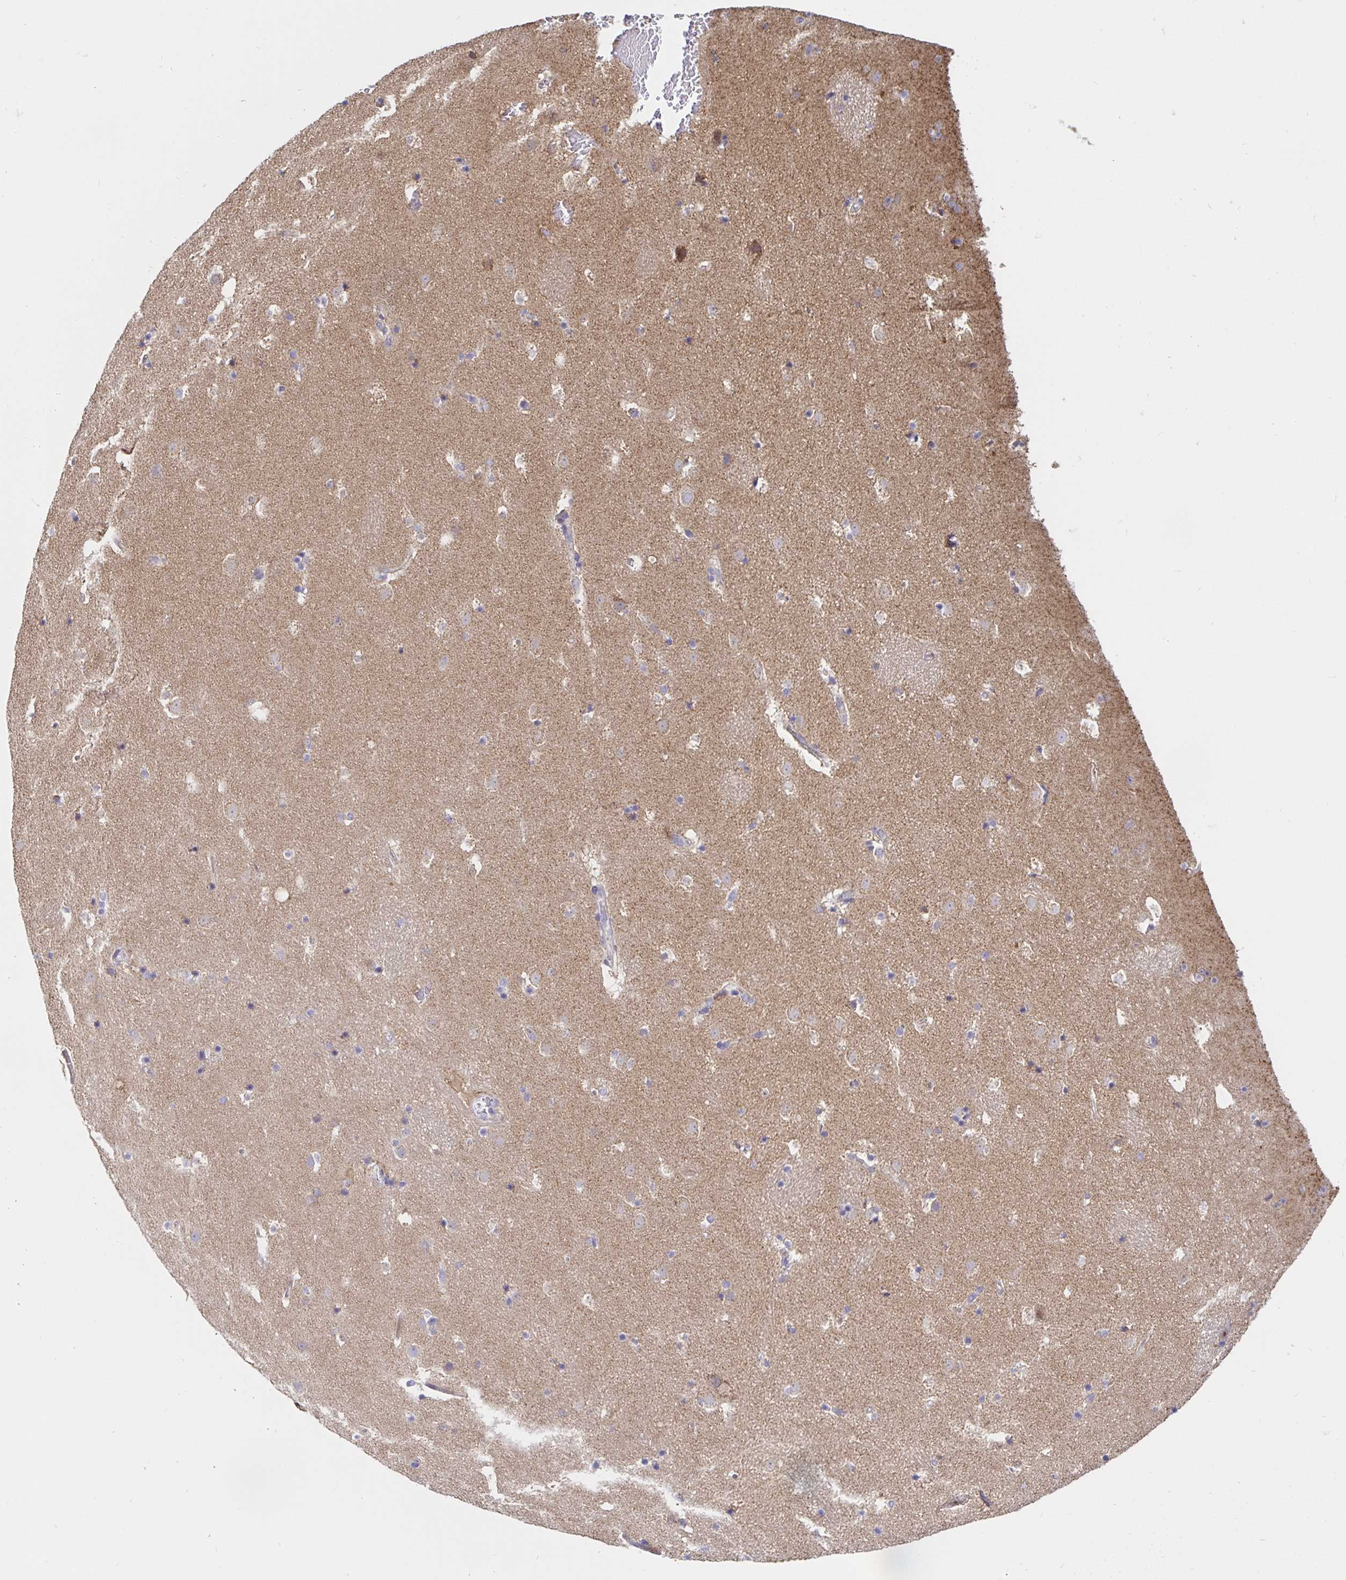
{"staining": {"intensity": "weak", "quantity": "25%-75%", "location": "cytoplasmic/membranous"}, "tissue": "caudate", "cell_type": "Glial cells", "image_type": "normal", "snomed": [{"axis": "morphology", "description": "Normal tissue, NOS"}, {"axis": "topography", "description": "Lateral ventricle wall"}], "caption": "DAB immunohistochemical staining of unremarkable human caudate demonstrates weak cytoplasmic/membranous protein staining in approximately 25%-75% of glial cells.", "gene": "PRDX3", "patient": {"sex": "male", "age": 37}}